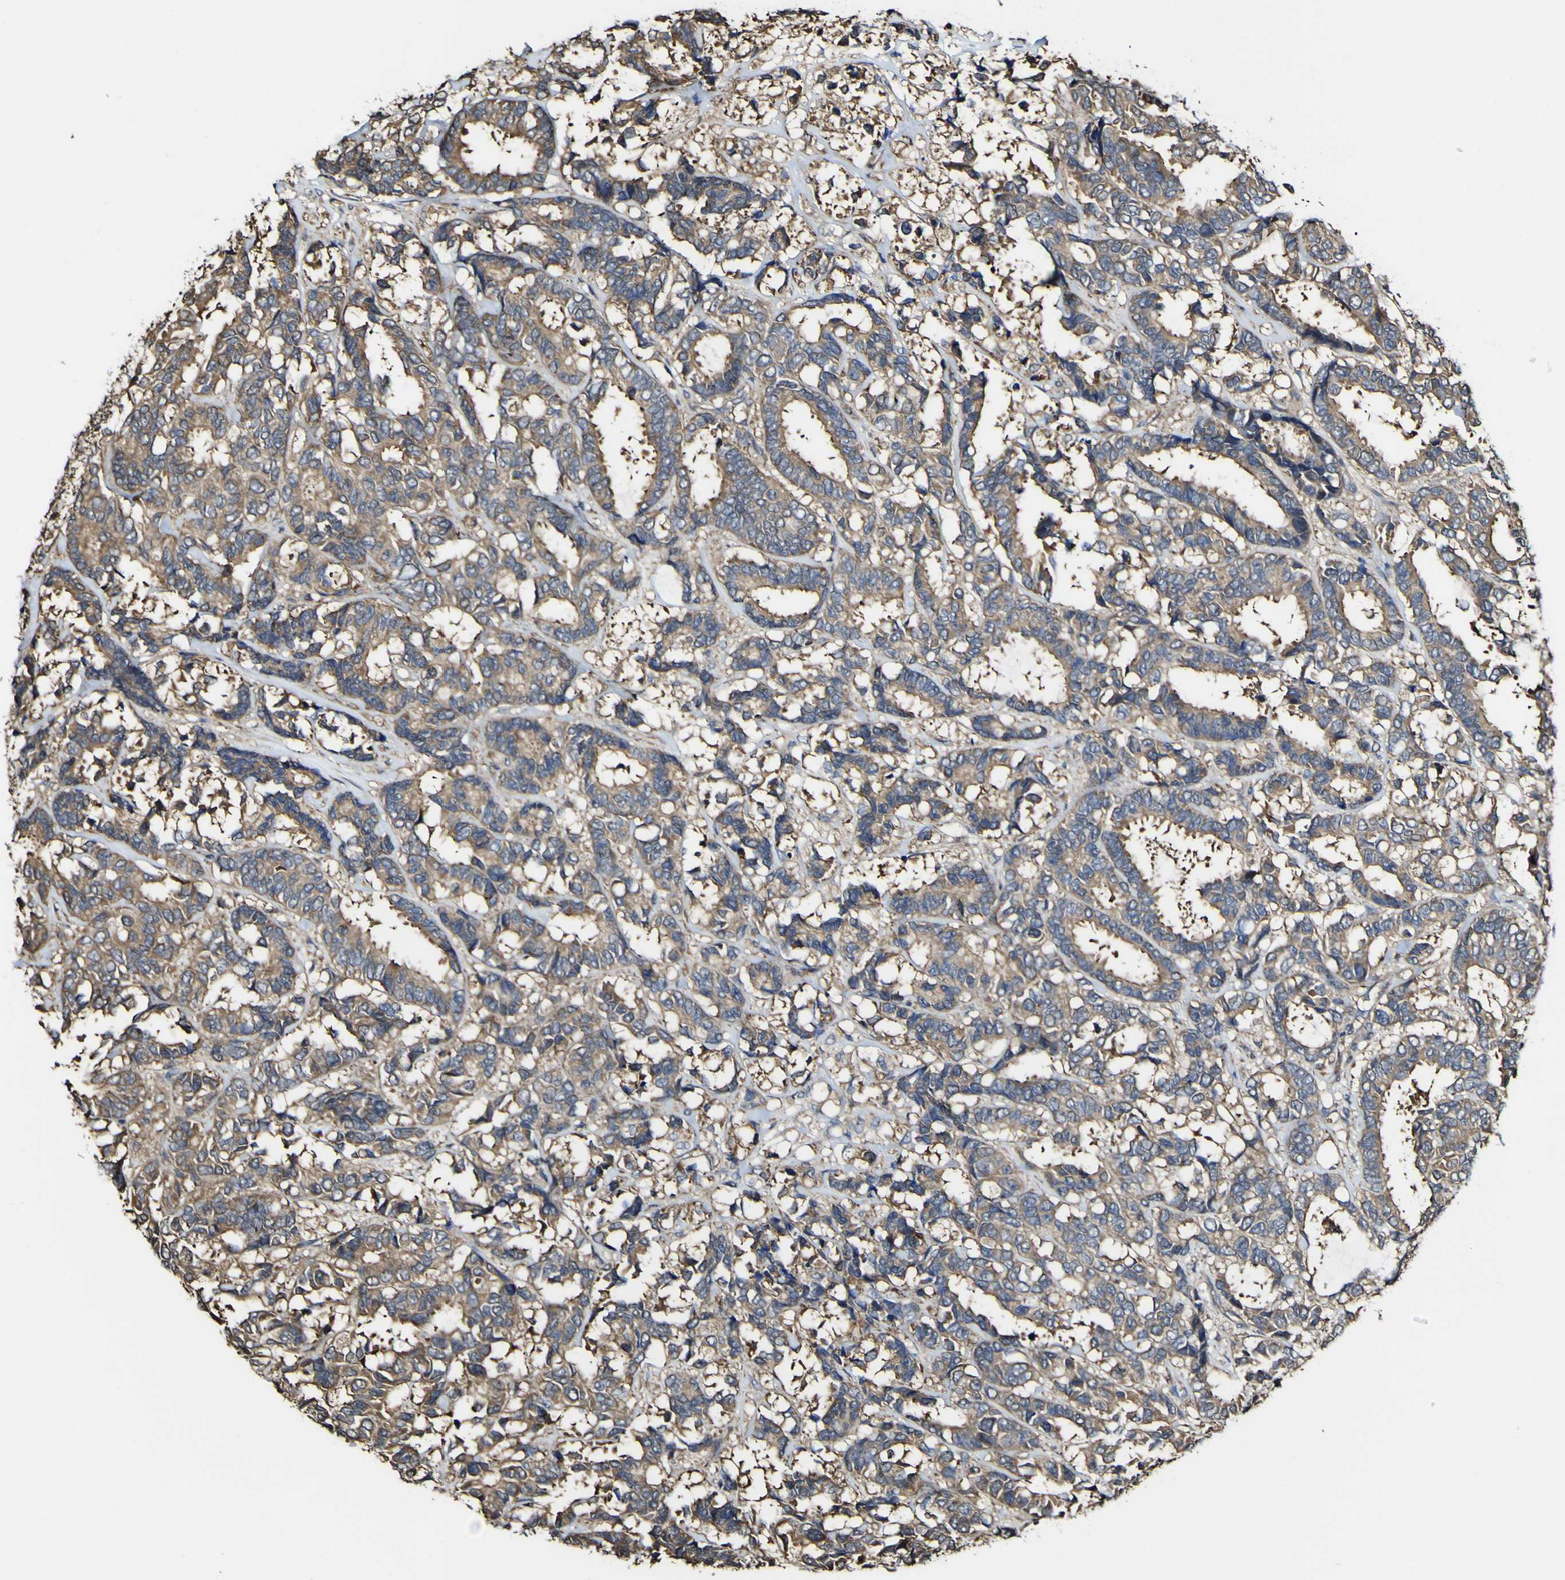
{"staining": {"intensity": "moderate", "quantity": ">75%", "location": "cytoplasmic/membranous"}, "tissue": "breast cancer", "cell_type": "Tumor cells", "image_type": "cancer", "snomed": [{"axis": "morphology", "description": "Duct carcinoma"}, {"axis": "topography", "description": "Breast"}], "caption": "Immunohistochemistry photomicrograph of neoplastic tissue: human breast cancer (infiltrating ductal carcinoma) stained using IHC demonstrates medium levels of moderate protein expression localized specifically in the cytoplasmic/membranous of tumor cells, appearing as a cytoplasmic/membranous brown color.", "gene": "PTPRR", "patient": {"sex": "female", "age": 87}}